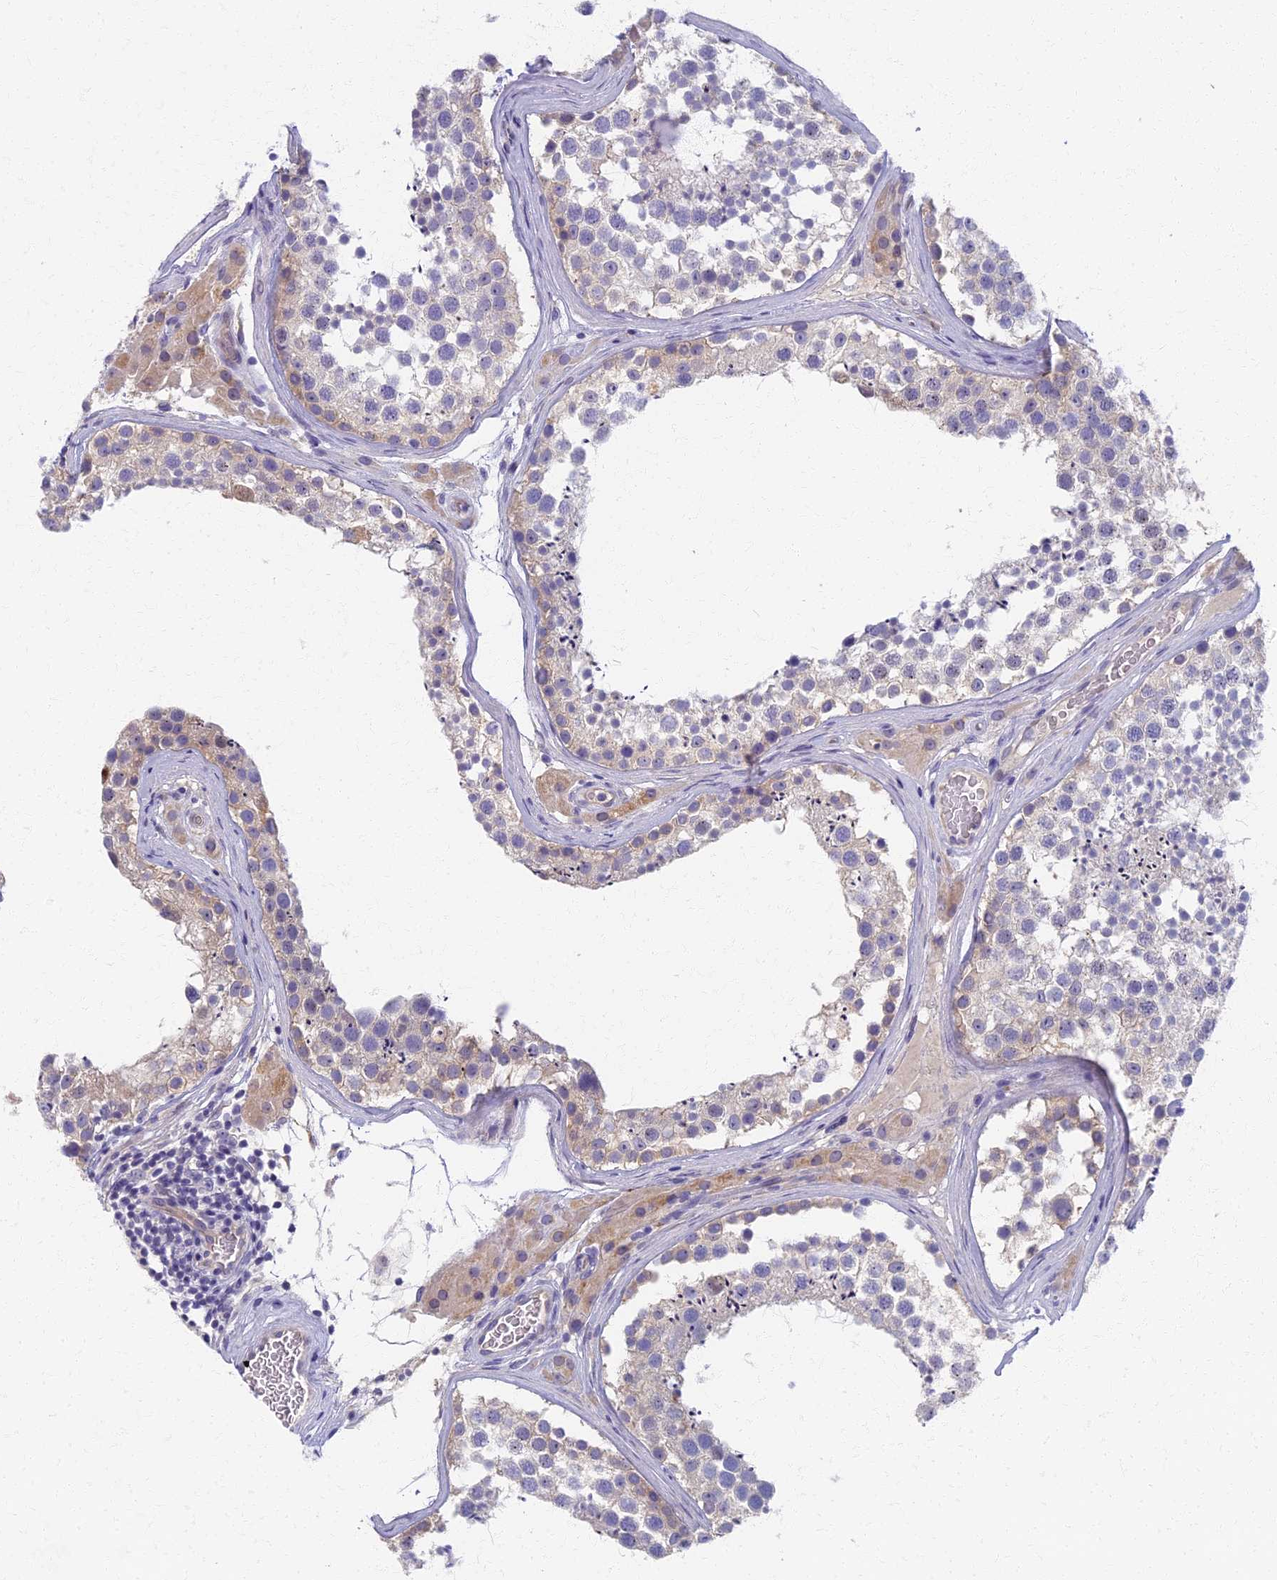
{"staining": {"intensity": "moderate", "quantity": "<25%", "location": "cytoplasmic/membranous"}, "tissue": "testis", "cell_type": "Cells in seminiferous ducts", "image_type": "normal", "snomed": [{"axis": "morphology", "description": "Normal tissue, NOS"}, {"axis": "topography", "description": "Testis"}], "caption": "DAB immunohistochemical staining of normal testis exhibits moderate cytoplasmic/membranous protein expression in approximately <25% of cells in seminiferous ducts.", "gene": "AP4E1", "patient": {"sex": "male", "age": 46}}